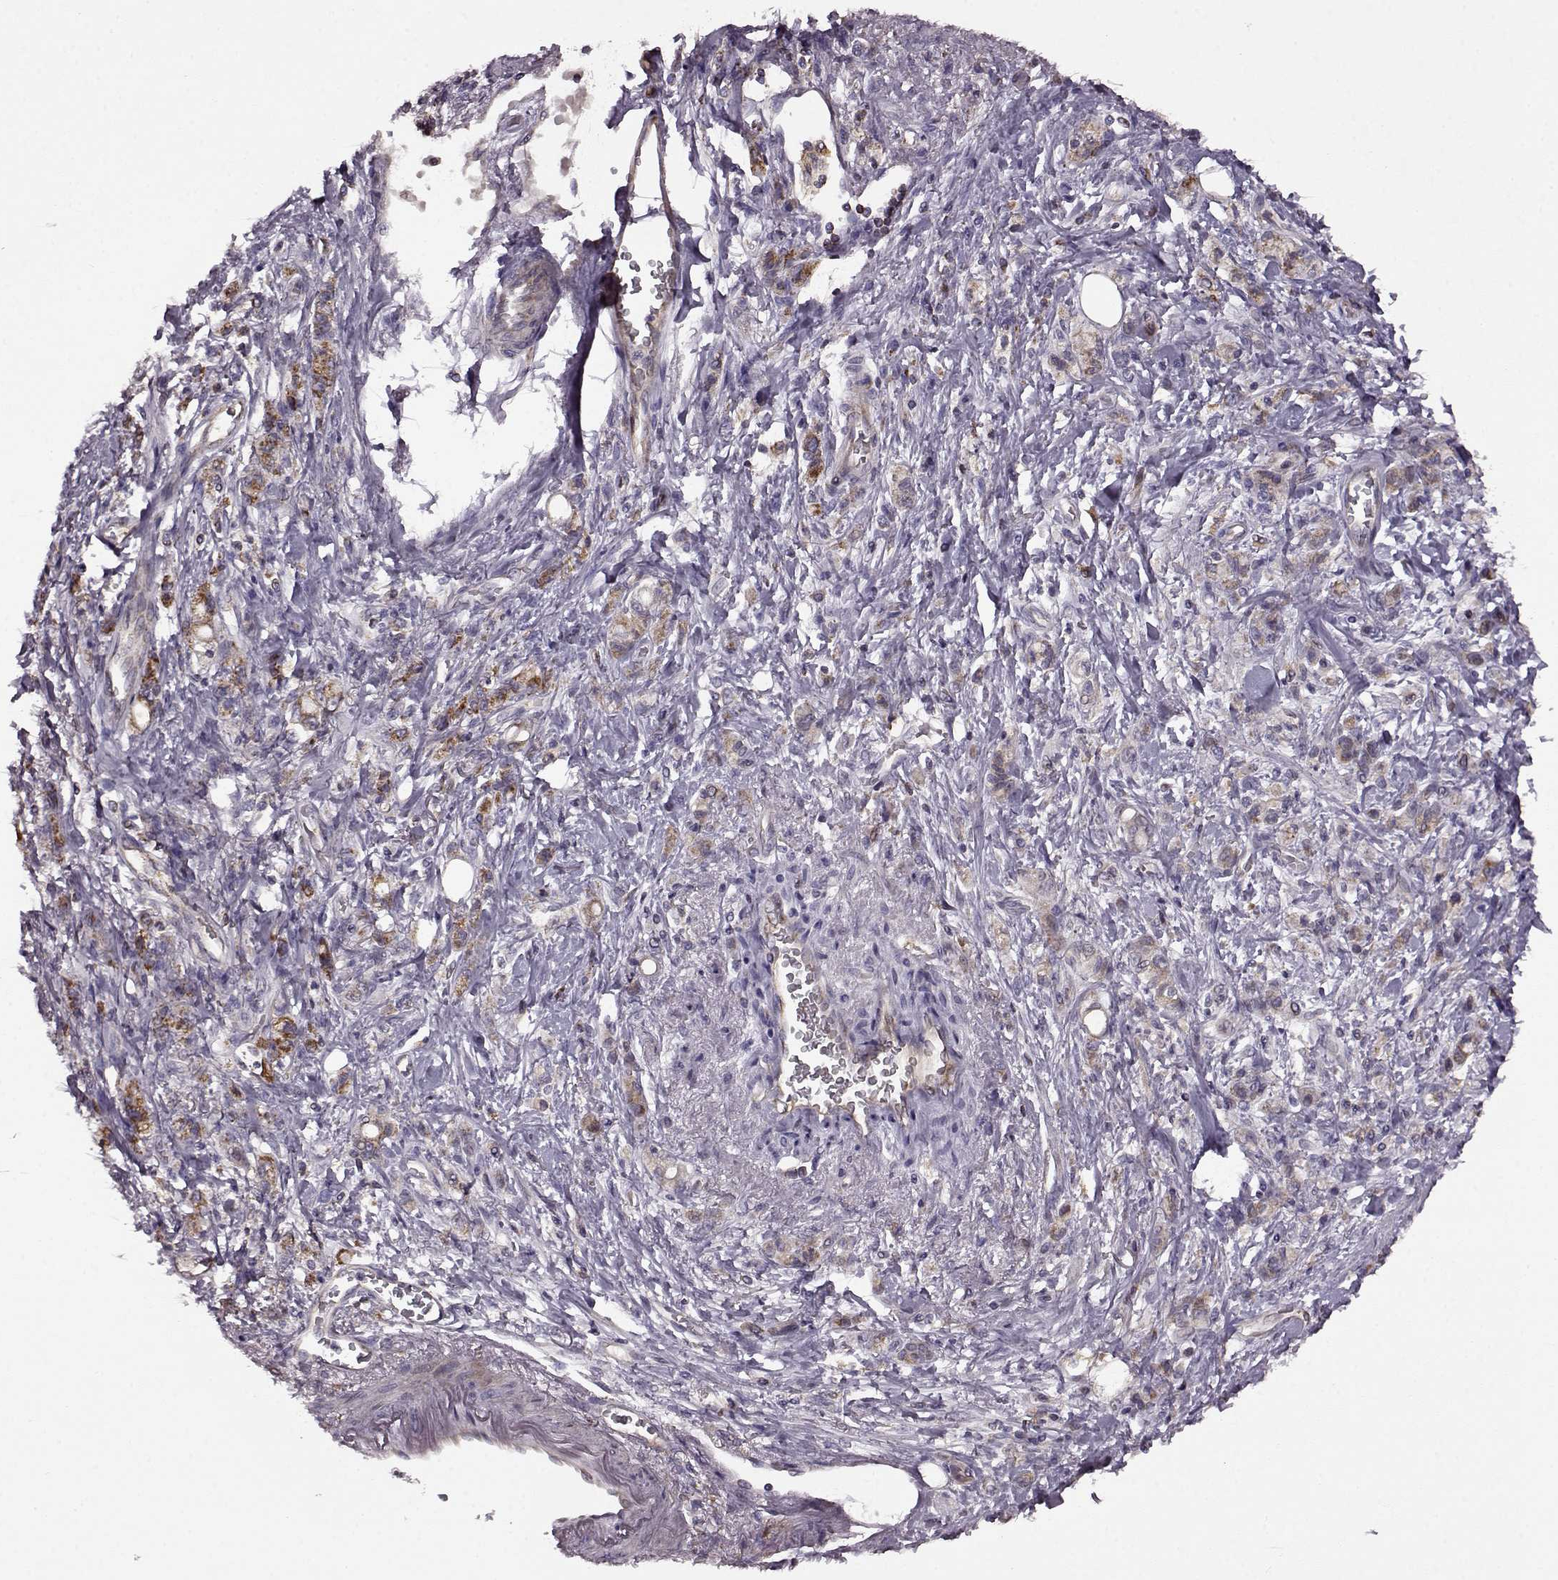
{"staining": {"intensity": "moderate", "quantity": ">75%", "location": "cytoplasmic/membranous"}, "tissue": "stomach cancer", "cell_type": "Tumor cells", "image_type": "cancer", "snomed": [{"axis": "morphology", "description": "Adenocarcinoma, NOS"}, {"axis": "topography", "description": "Stomach"}], "caption": "High-power microscopy captured an immunohistochemistry histopathology image of stomach cancer (adenocarcinoma), revealing moderate cytoplasmic/membranous staining in about >75% of tumor cells.", "gene": "MTSS1", "patient": {"sex": "male", "age": 77}}